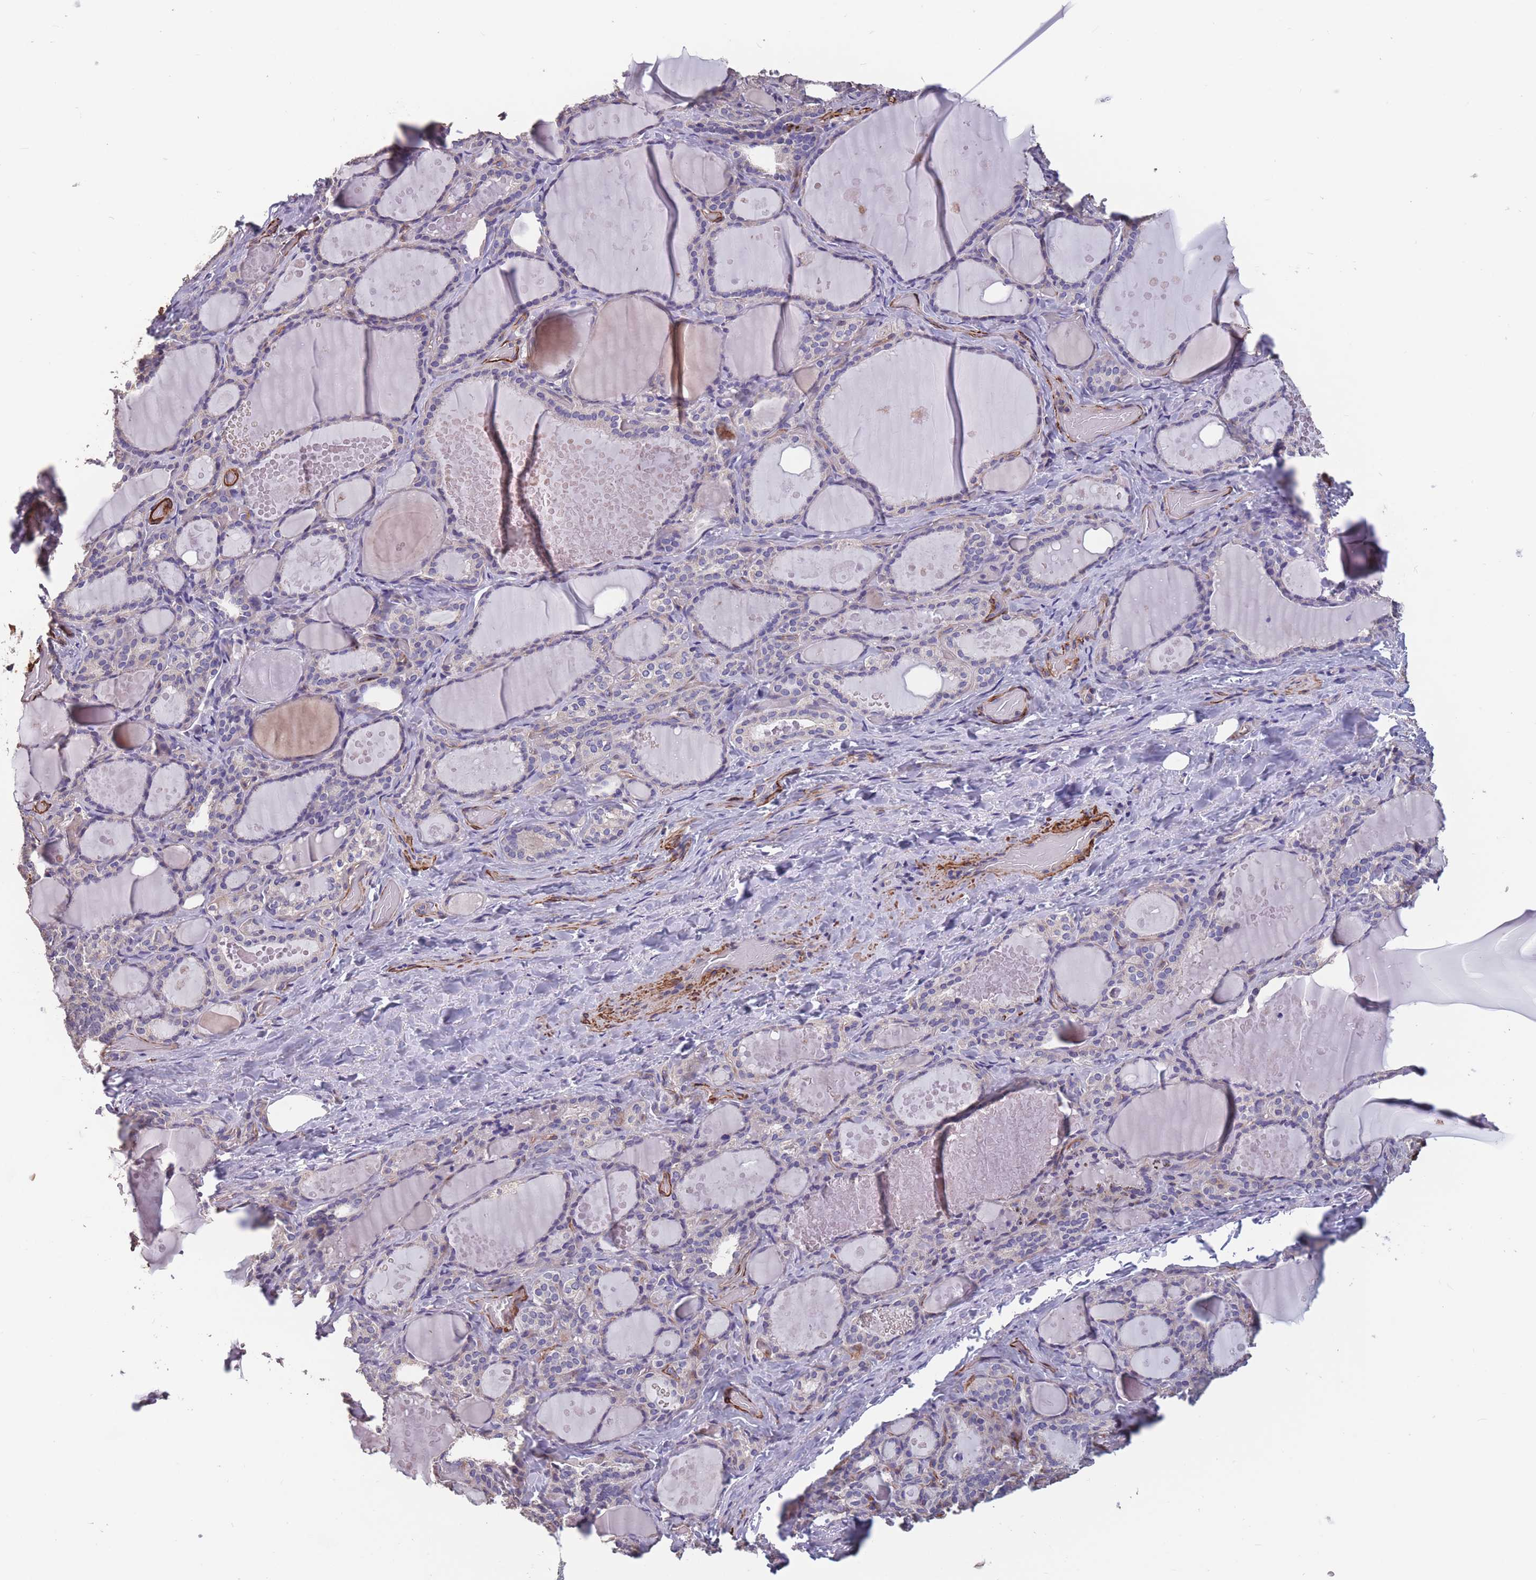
{"staining": {"intensity": "weak", "quantity": "<25%", "location": "cytoplasmic/membranous"}, "tissue": "thyroid gland", "cell_type": "Glandular cells", "image_type": "normal", "snomed": [{"axis": "morphology", "description": "Normal tissue, NOS"}, {"axis": "topography", "description": "Thyroid gland"}], "caption": "High power microscopy image of an immunohistochemistry micrograph of normal thyroid gland, revealing no significant staining in glandular cells.", "gene": "TOMM40L", "patient": {"sex": "female", "age": 46}}